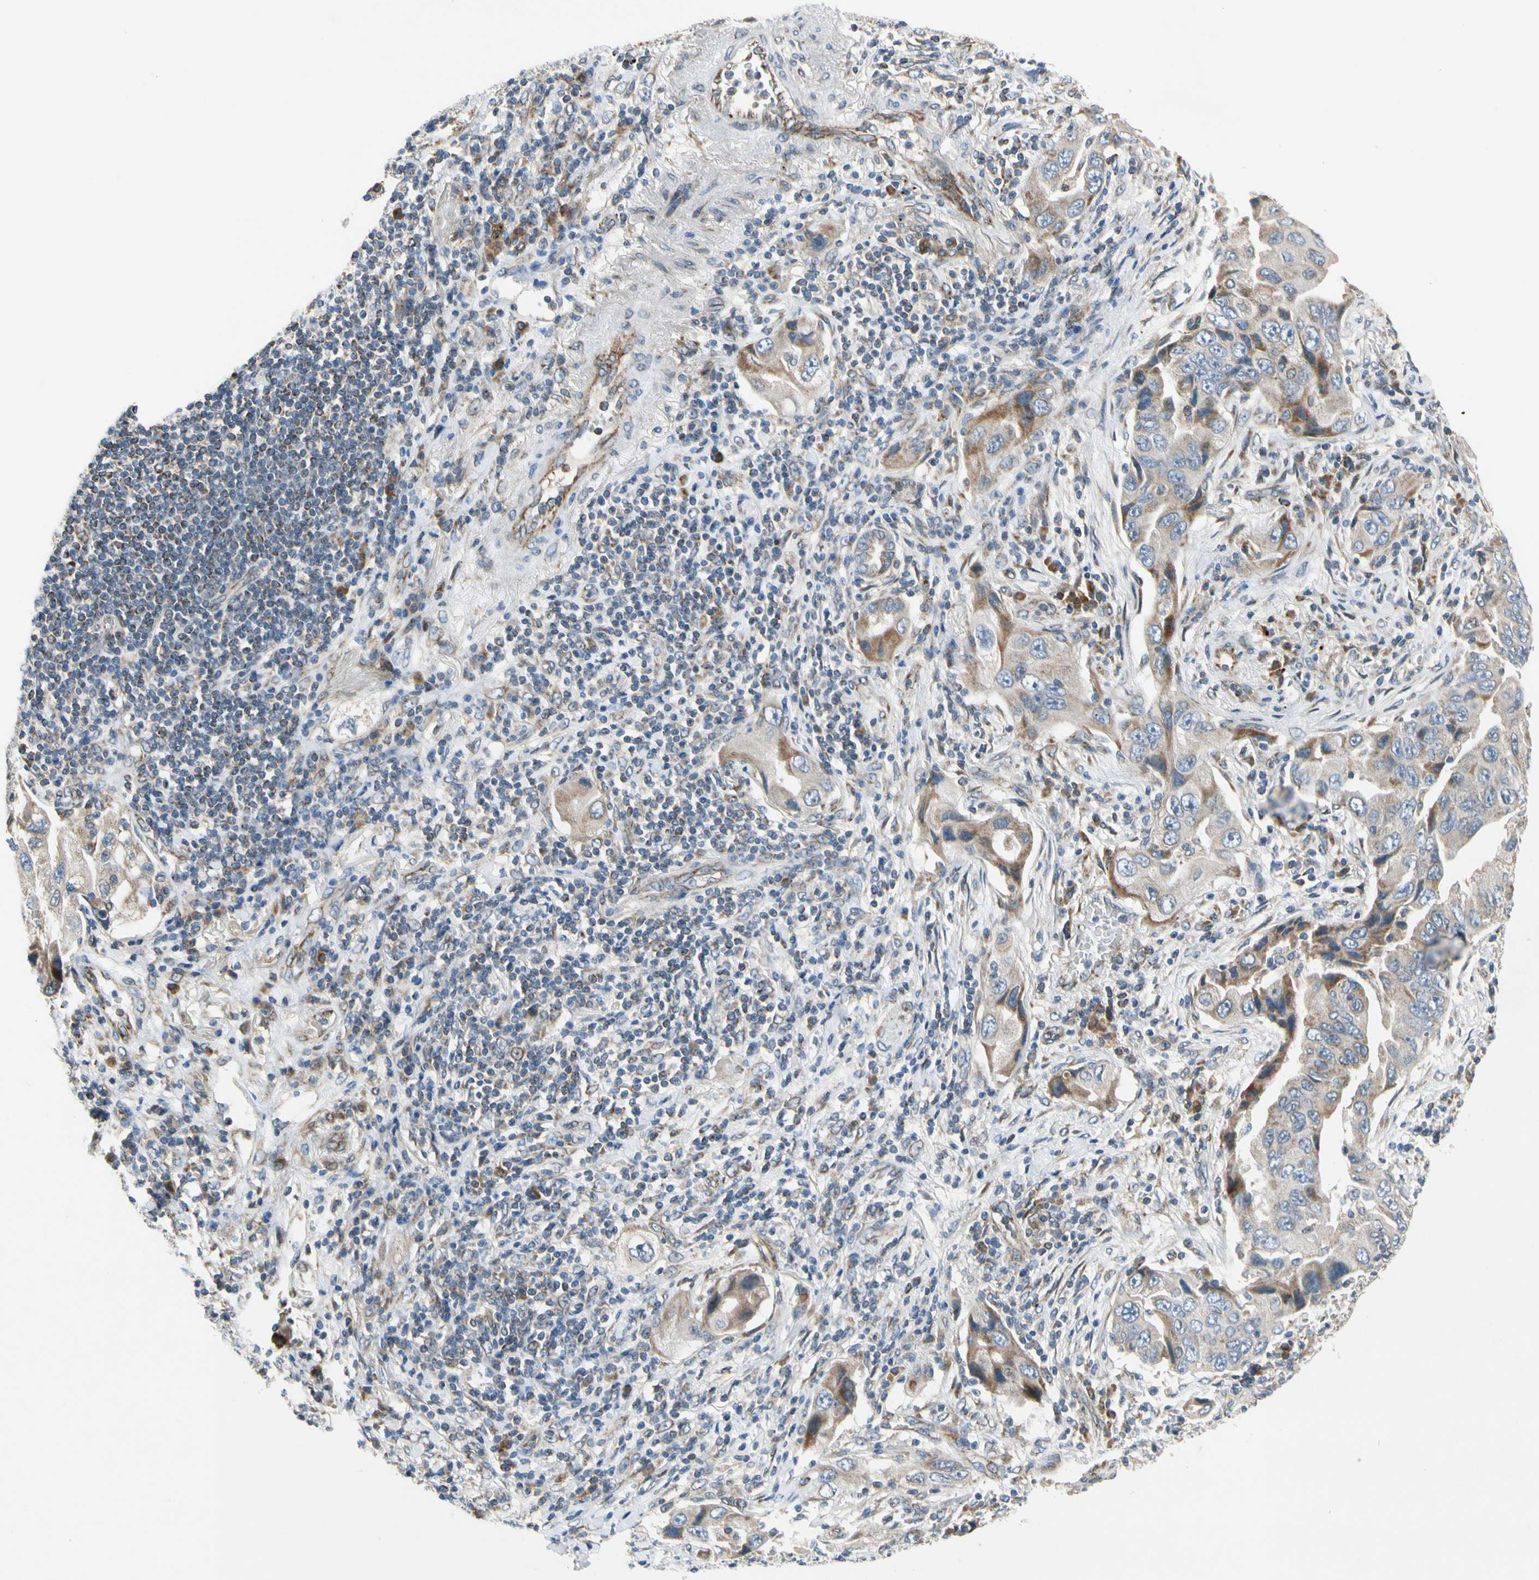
{"staining": {"intensity": "moderate", "quantity": "25%-75%", "location": "cytoplasmic/membranous"}, "tissue": "lung cancer", "cell_type": "Tumor cells", "image_type": "cancer", "snomed": [{"axis": "morphology", "description": "Adenocarcinoma, NOS"}, {"axis": "topography", "description": "Lung"}], "caption": "This image shows IHC staining of lung adenocarcinoma, with medium moderate cytoplasmic/membranous positivity in about 25%-75% of tumor cells.", "gene": "NPHP3", "patient": {"sex": "female", "age": 65}}